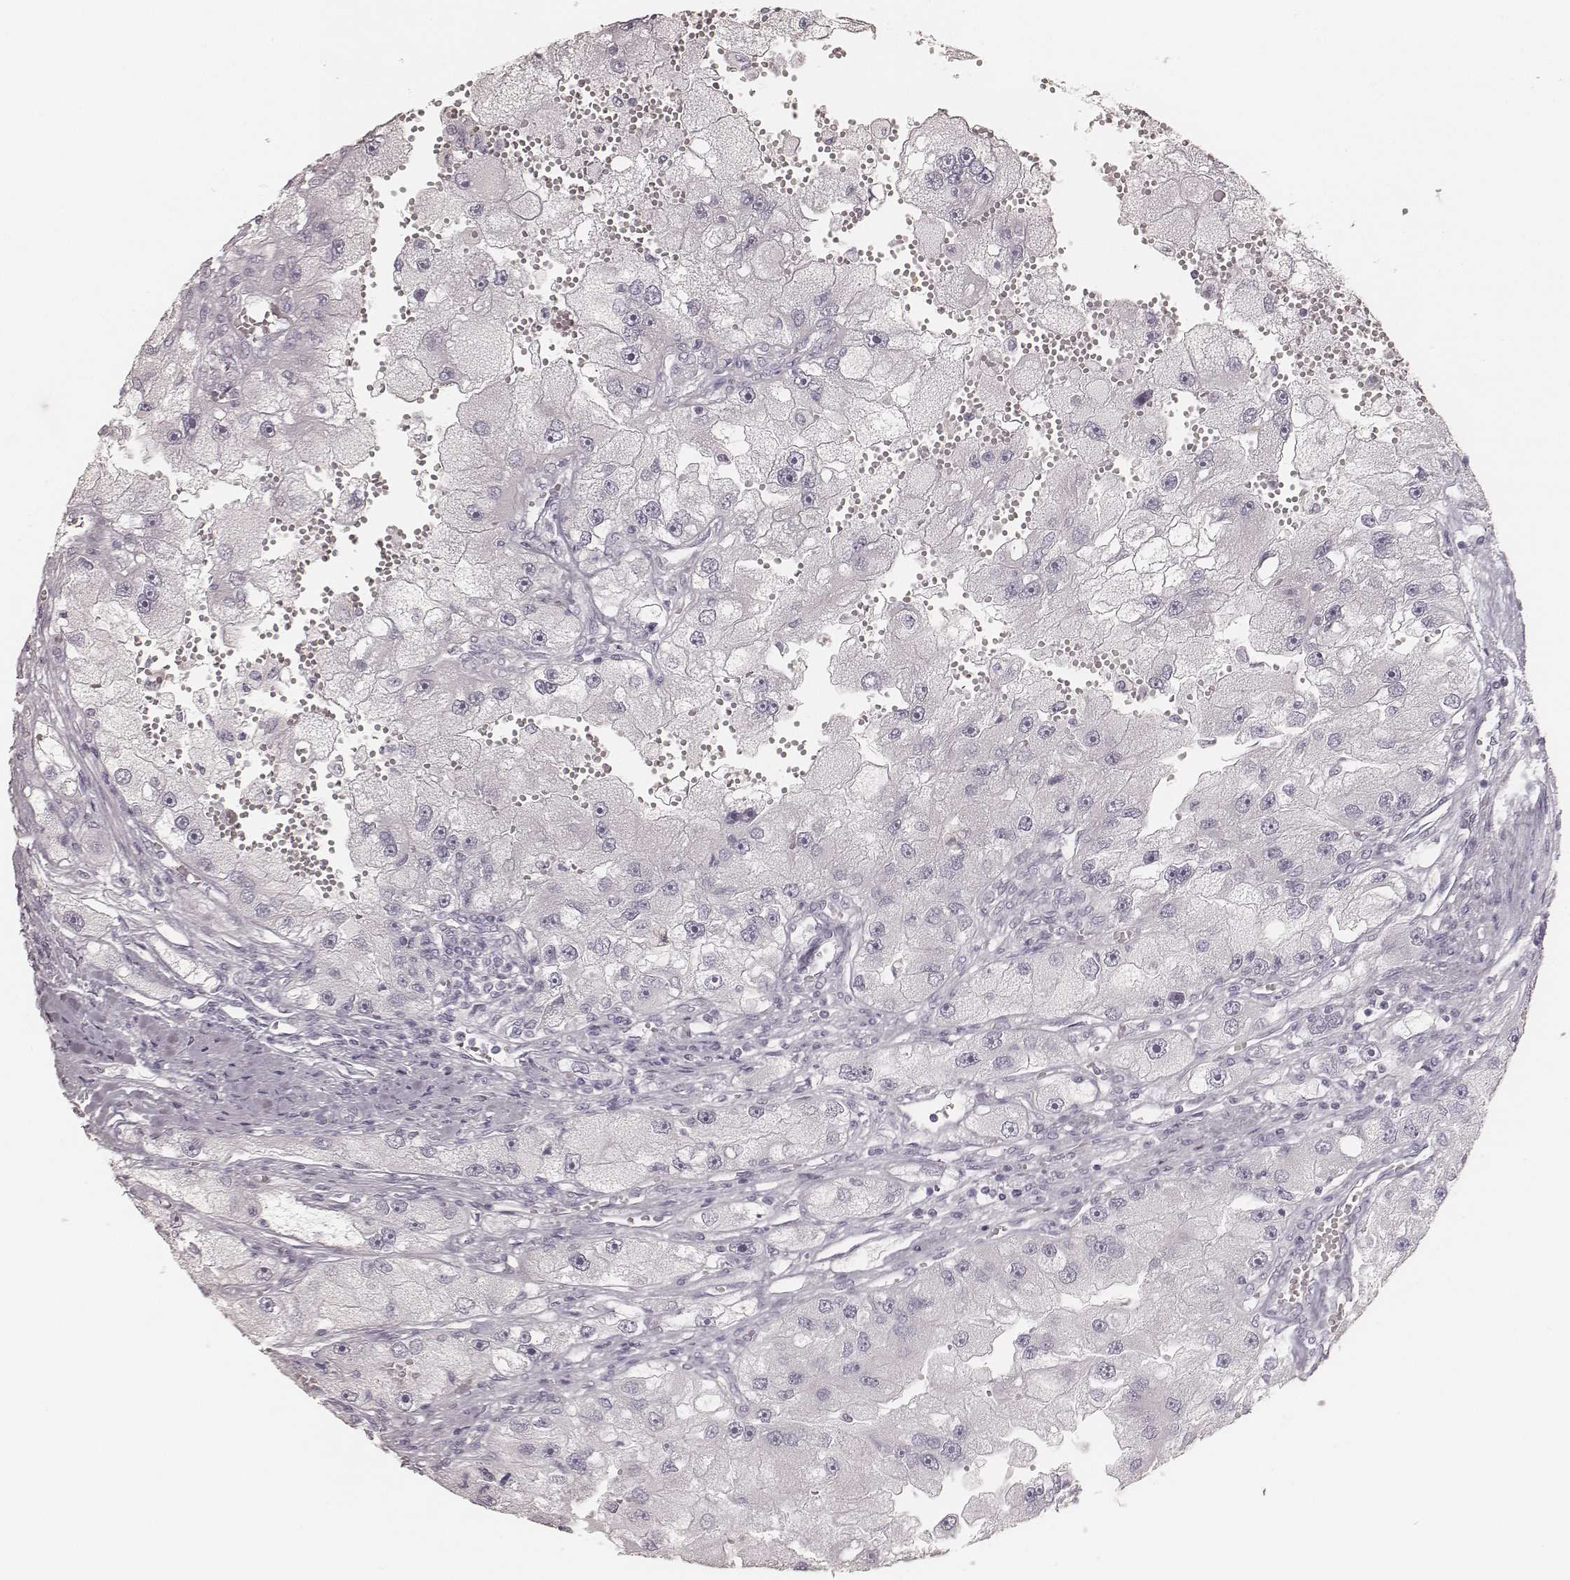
{"staining": {"intensity": "negative", "quantity": "none", "location": "none"}, "tissue": "renal cancer", "cell_type": "Tumor cells", "image_type": "cancer", "snomed": [{"axis": "morphology", "description": "Adenocarcinoma, NOS"}, {"axis": "topography", "description": "Kidney"}], "caption": "The photomicrograph shows no staining of tumor cells in renal adenocarcinoma. (DAB IHC with hematoxylin counter stain).", "gene": "KRT72", "patient": {"sex": "male", "age": 63}}